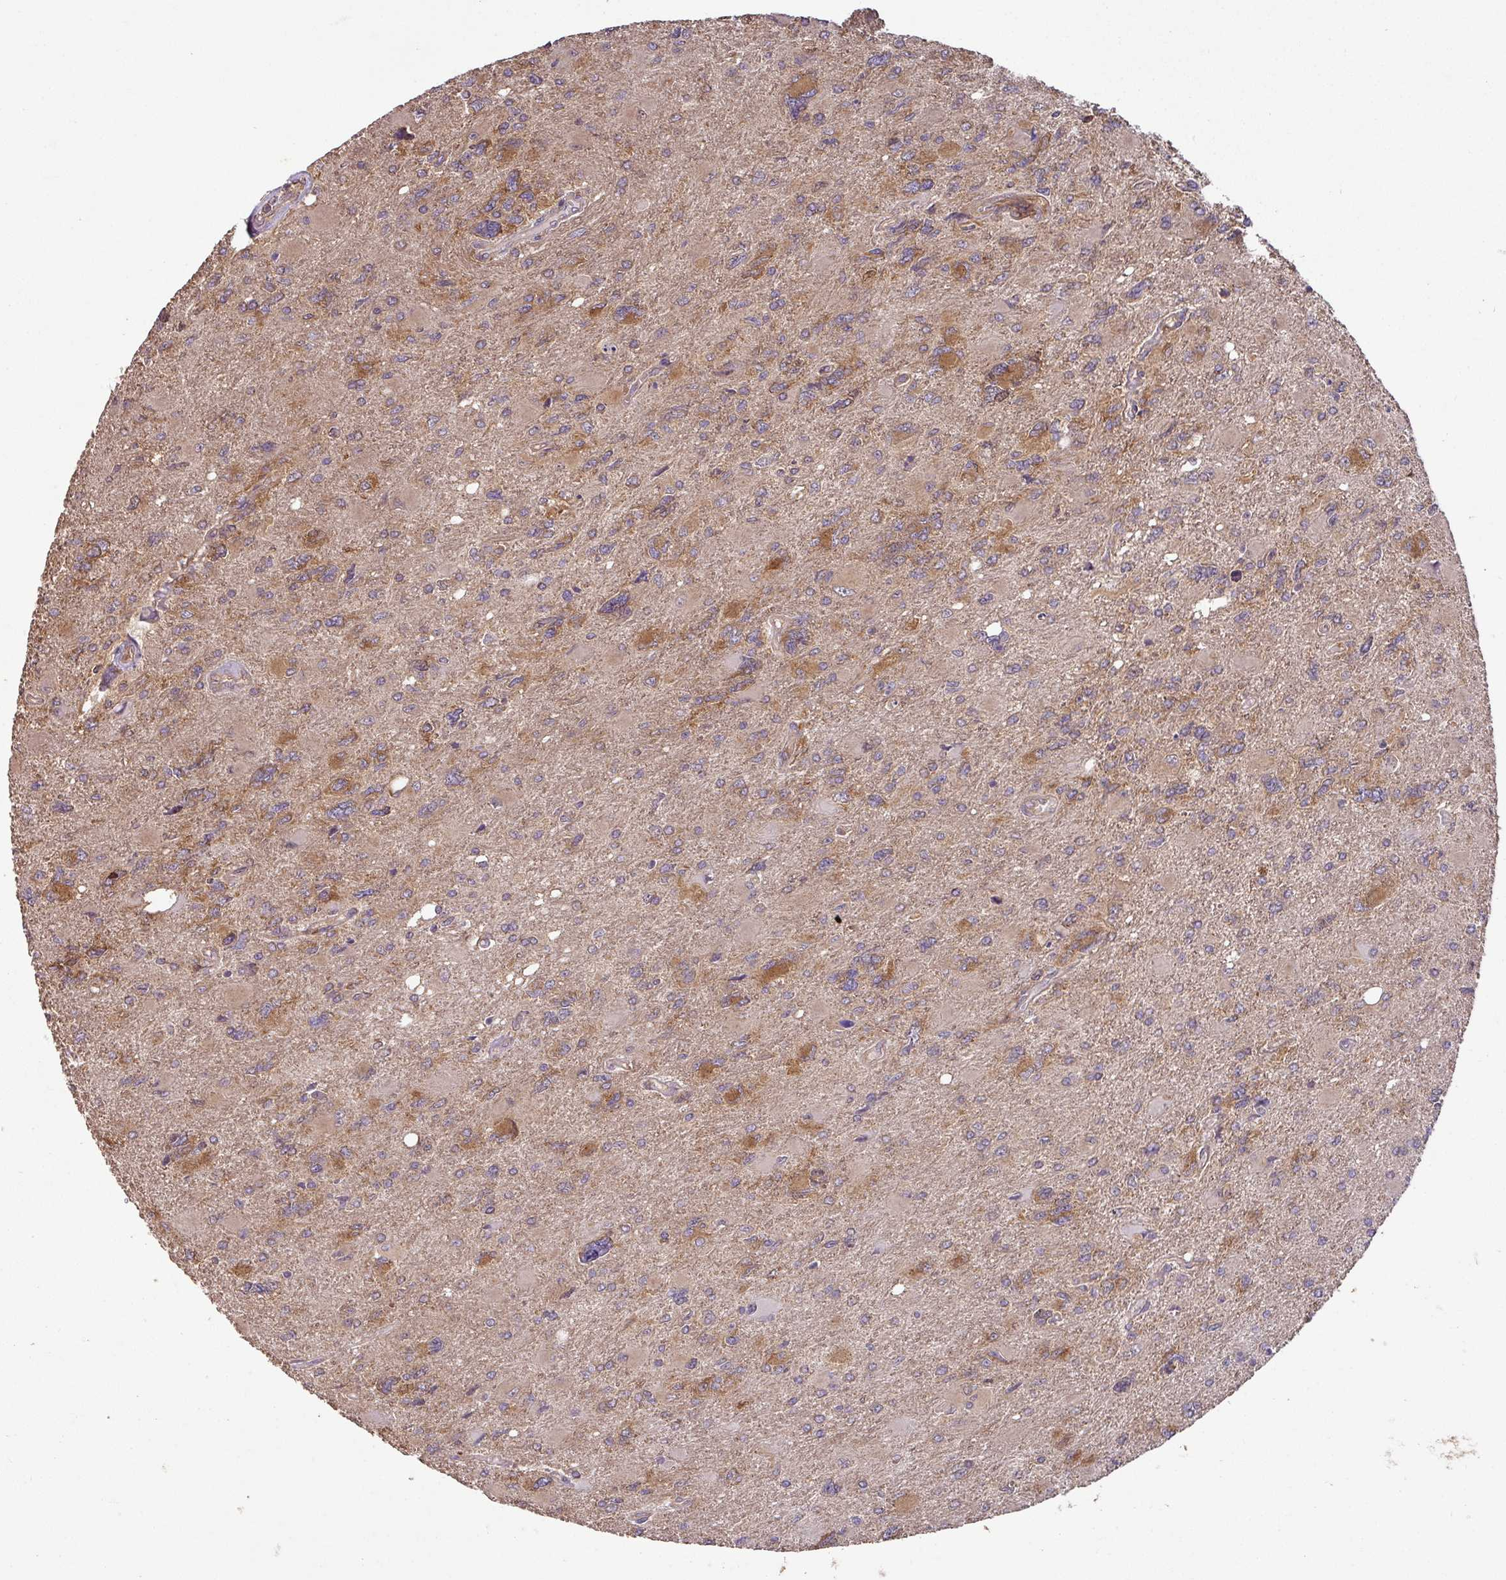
{"staining": {"intensity": "moderate", "quantity": ">75%", "location": "cytoplasmic/membranous"}, "tissue": "glioma", "cell_type": "Tumor cells", "image_type": "cancer", "snomed": [{"axis": "morphology", "description": "Glioma, malignant, High grade"}, {"axis": "topography", "description": "Brain"}], "caption": "Approximately >75% of tumor cells in human malignant glioma (high-grade) display moderate cytoplasmic/membranous protein expression as visualized by brown immunohistochemical staining.", "gene": "GSPT1", "patient": {"sex": "male", "age": 67}}